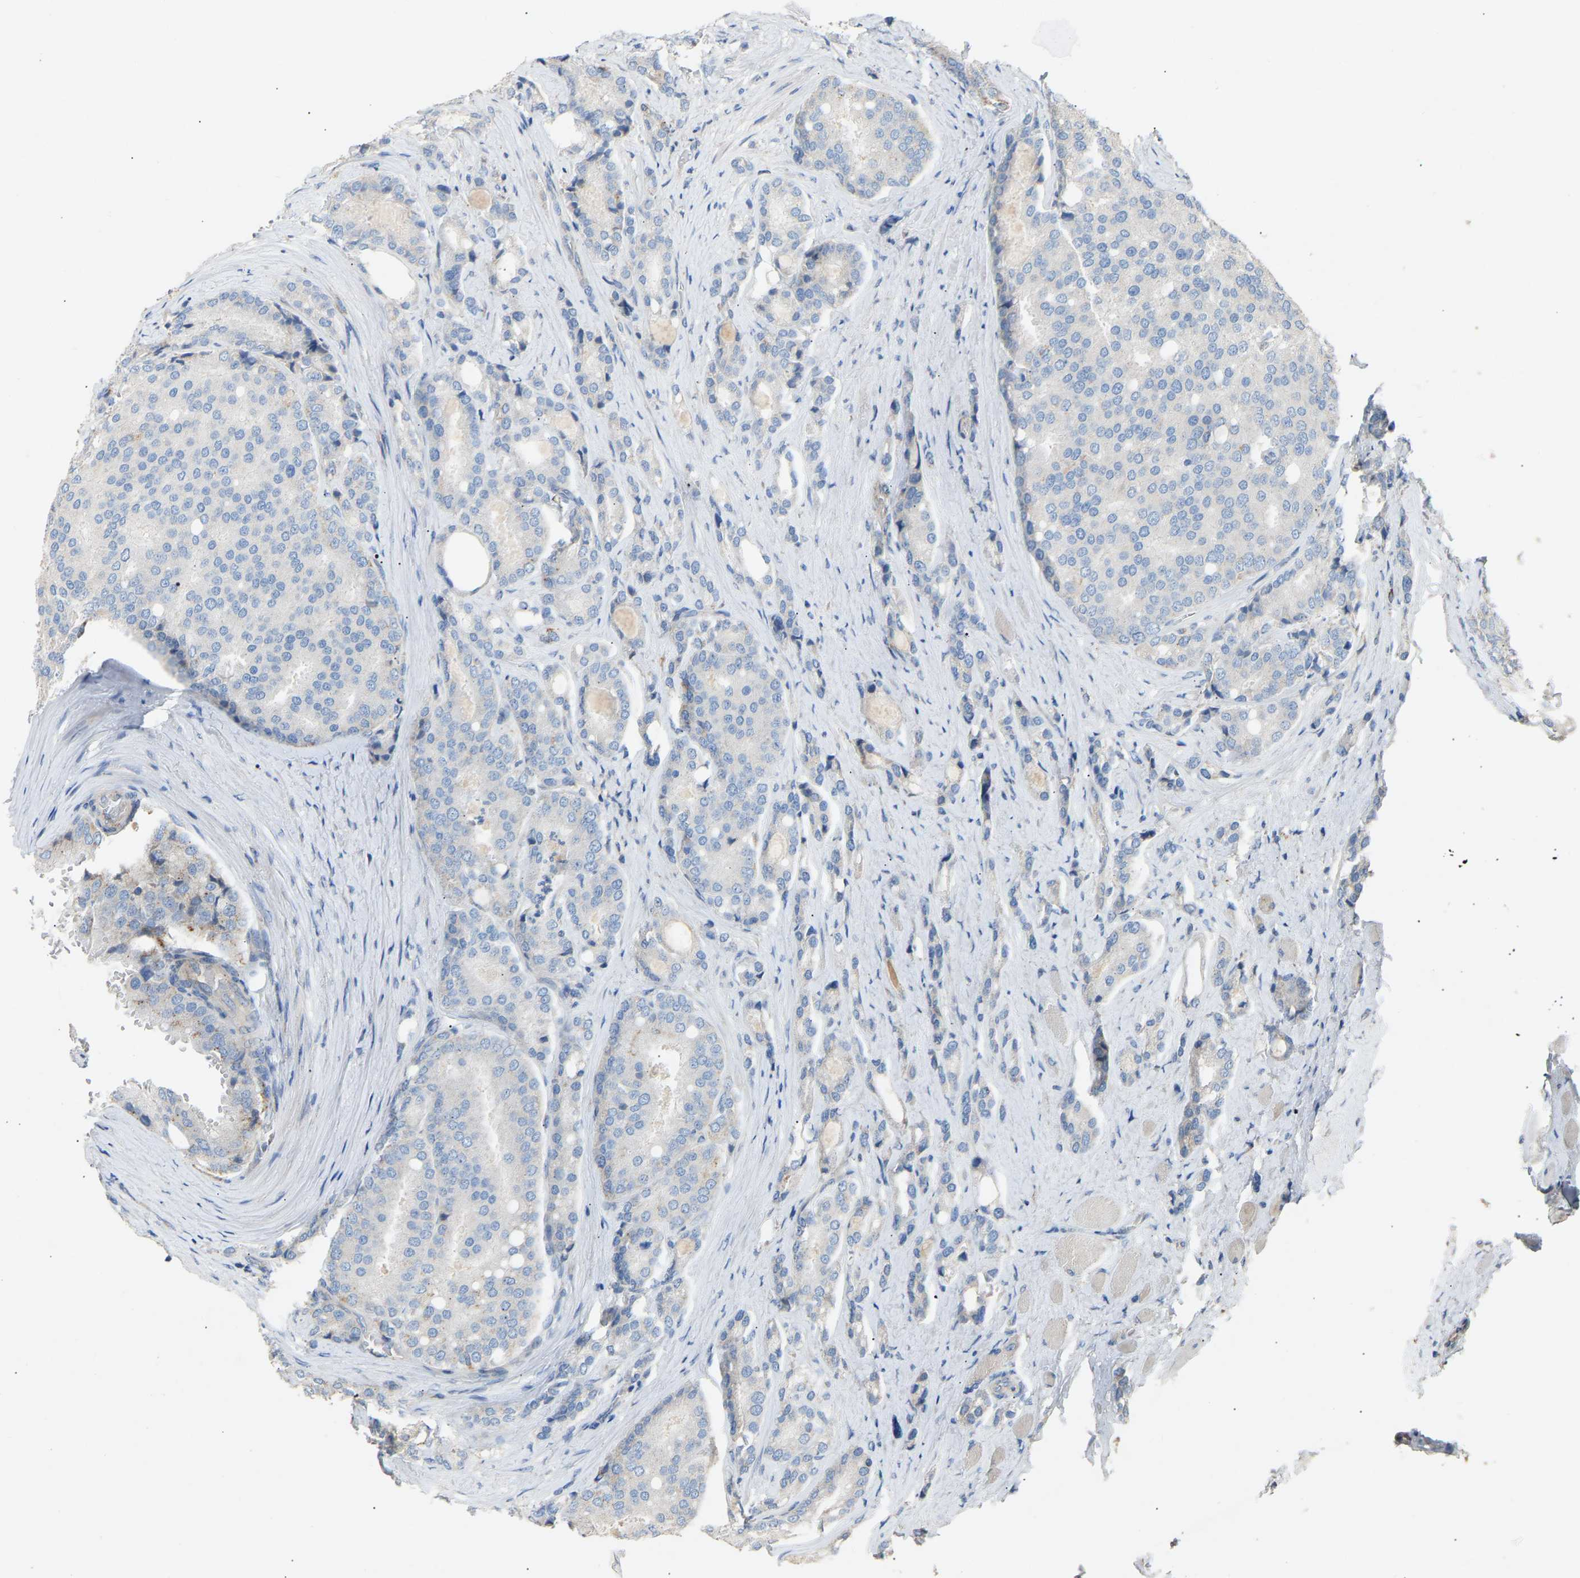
{"staining": {"intensity": "negative", "quantity": "none", "location": "none"}, "tissue": "prostate cancer", "cell_type": "Tumor cells", "image_type": "cancer", "snomed": [{"axis": "morphology", "description": "Adenocarcinoma, High grade"}, {"axis": "topography", "description": "Prostate"}], "caption": "Immunohistochemical staining of prostate cancer reveals no significant positivity in tumor cells.", "gene": "RGP1", "patient": {"sex": "male", "age": 50}}